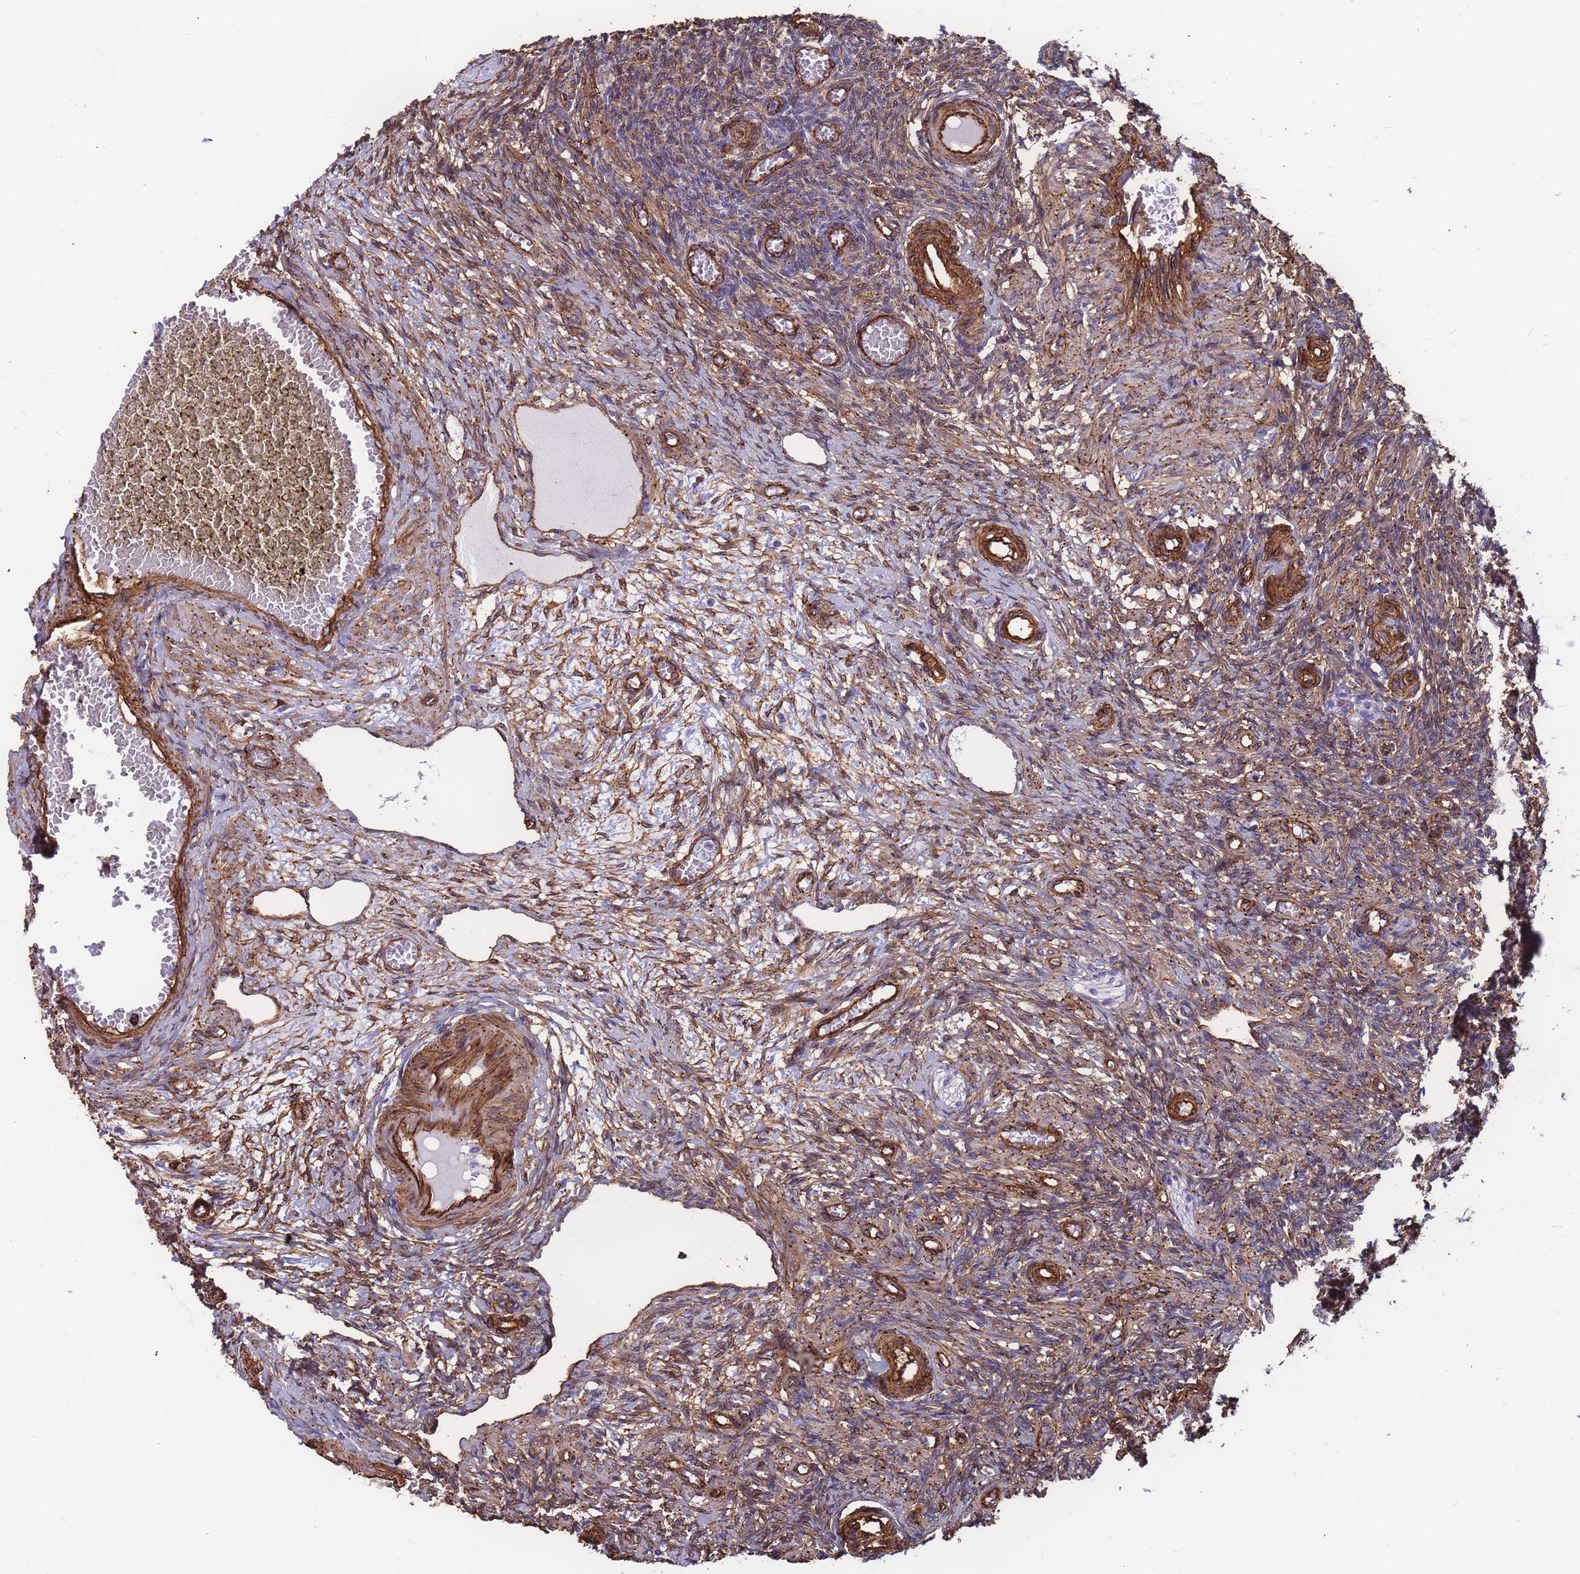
{"staining": {"intensity": "moderate", "quantity": ">75%", "location": "cytoplasmic/membranous"}, "tissue": "ovary", "cell_type": "Ovarian stroma cells", "image_type": "normal", "snomed": [{"axis": "morphology", "description": "Normal tissue, NOS"}, {"axis": "topography", "description": "Ovary"}], "caption": "Protein expression analysis of unremarkable ovary shows moderate cytoplasmic/membranous staining in about >75% of ovarian stroma cells.", "gene": "EHD2", "patient": {"sex": "female", "age": 27}}